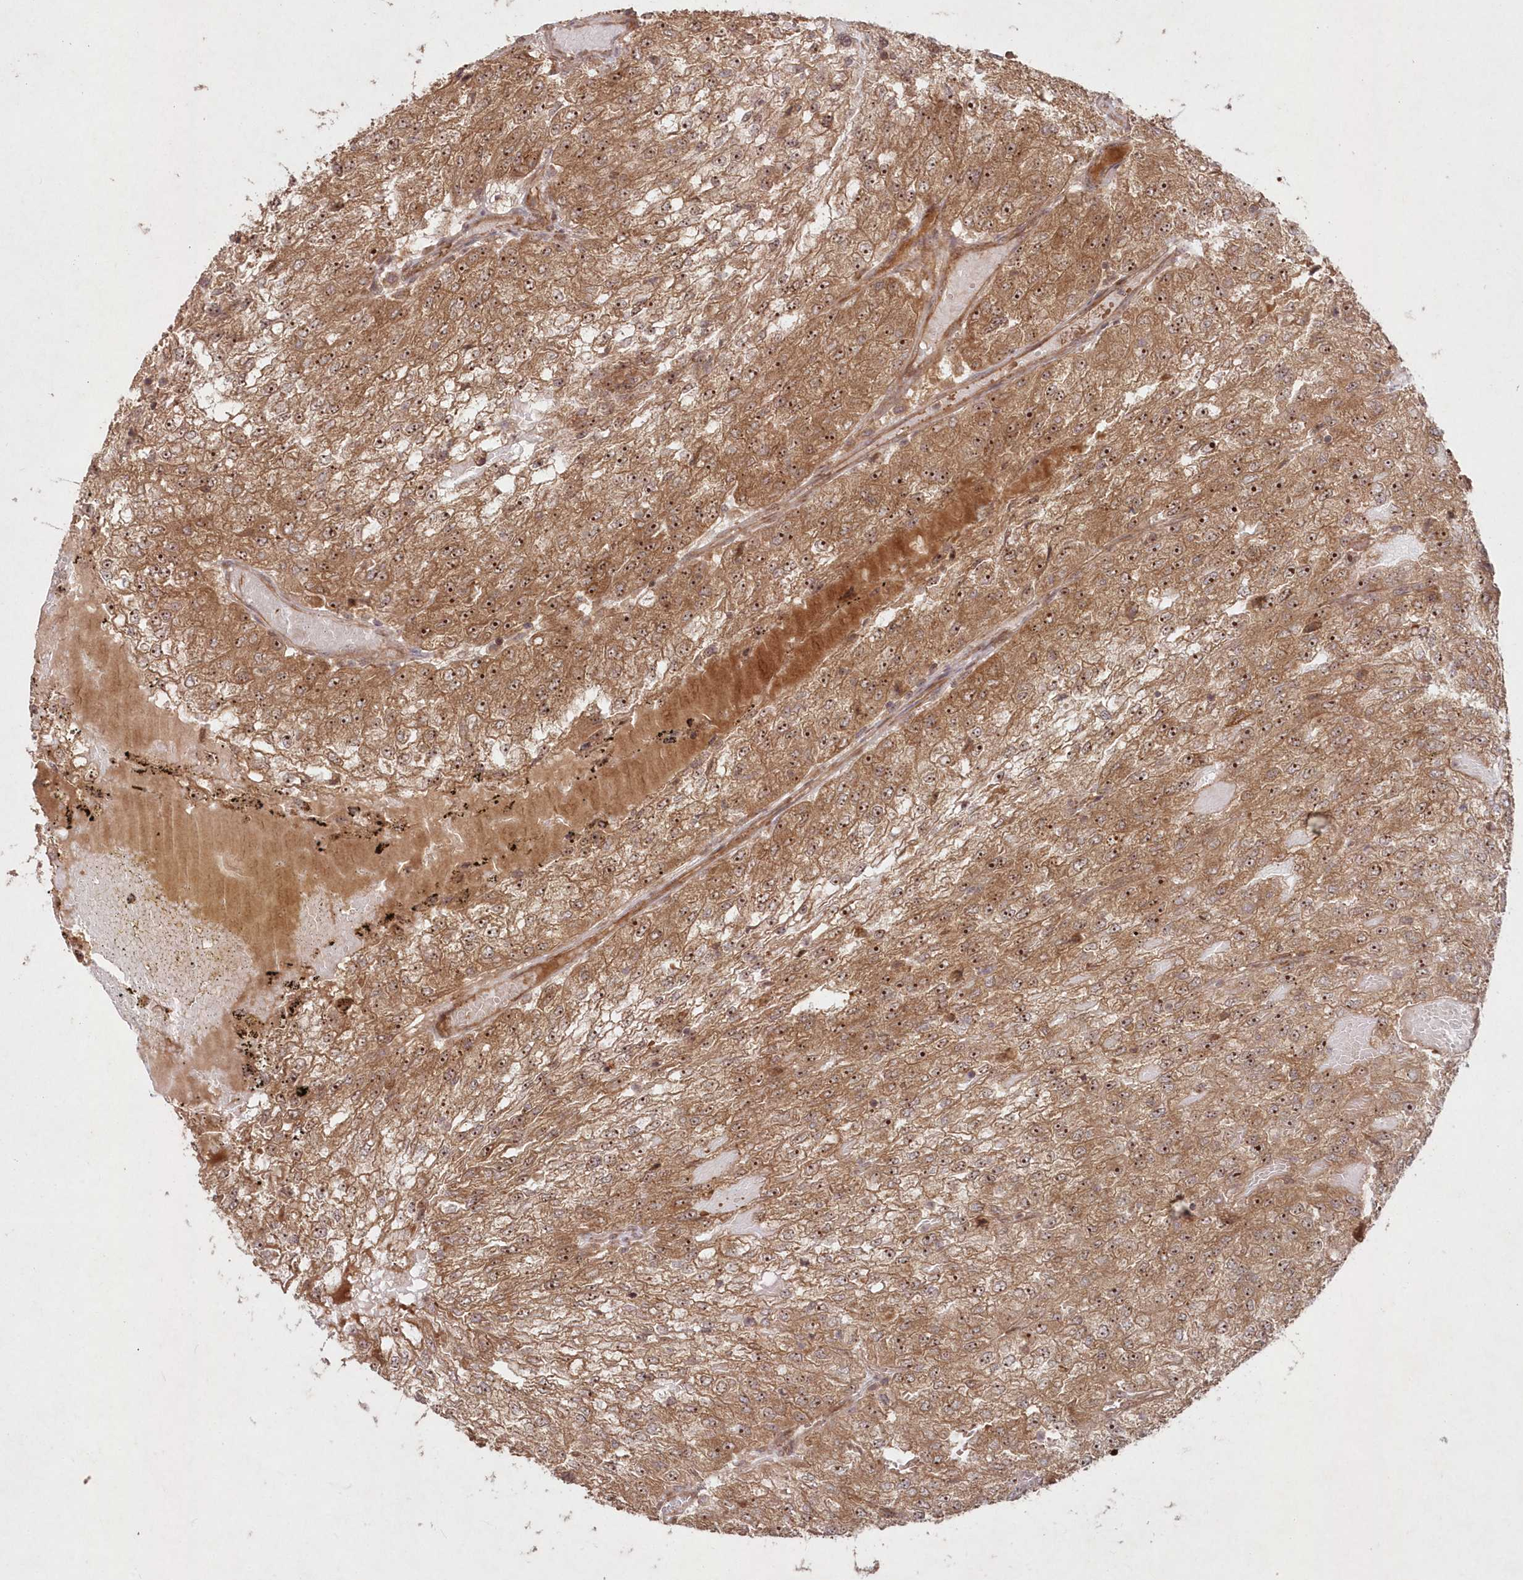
{"staining": {"intensity": "moderate", "quantity": ">75%", "location": "cytoplasmic/membranous,nuclear"}, "tissue": "renal cancer", "cell_type": "Tumor cells", "image_type": "cancer", "snomed": [{"axis": "morphology", "description": "Adenocarcinoma, NOS"}, {"axis": "topography", "description": "Kidney"}], "caption": "Moderate cytoplasmic/membranous and nuclear expression for a protein is seen in approximately >75% of tumor cells of renal adenocarcinoma using IHC.", "gene": "SERINC1", "patient": {"sex": "female", "age": 54}}